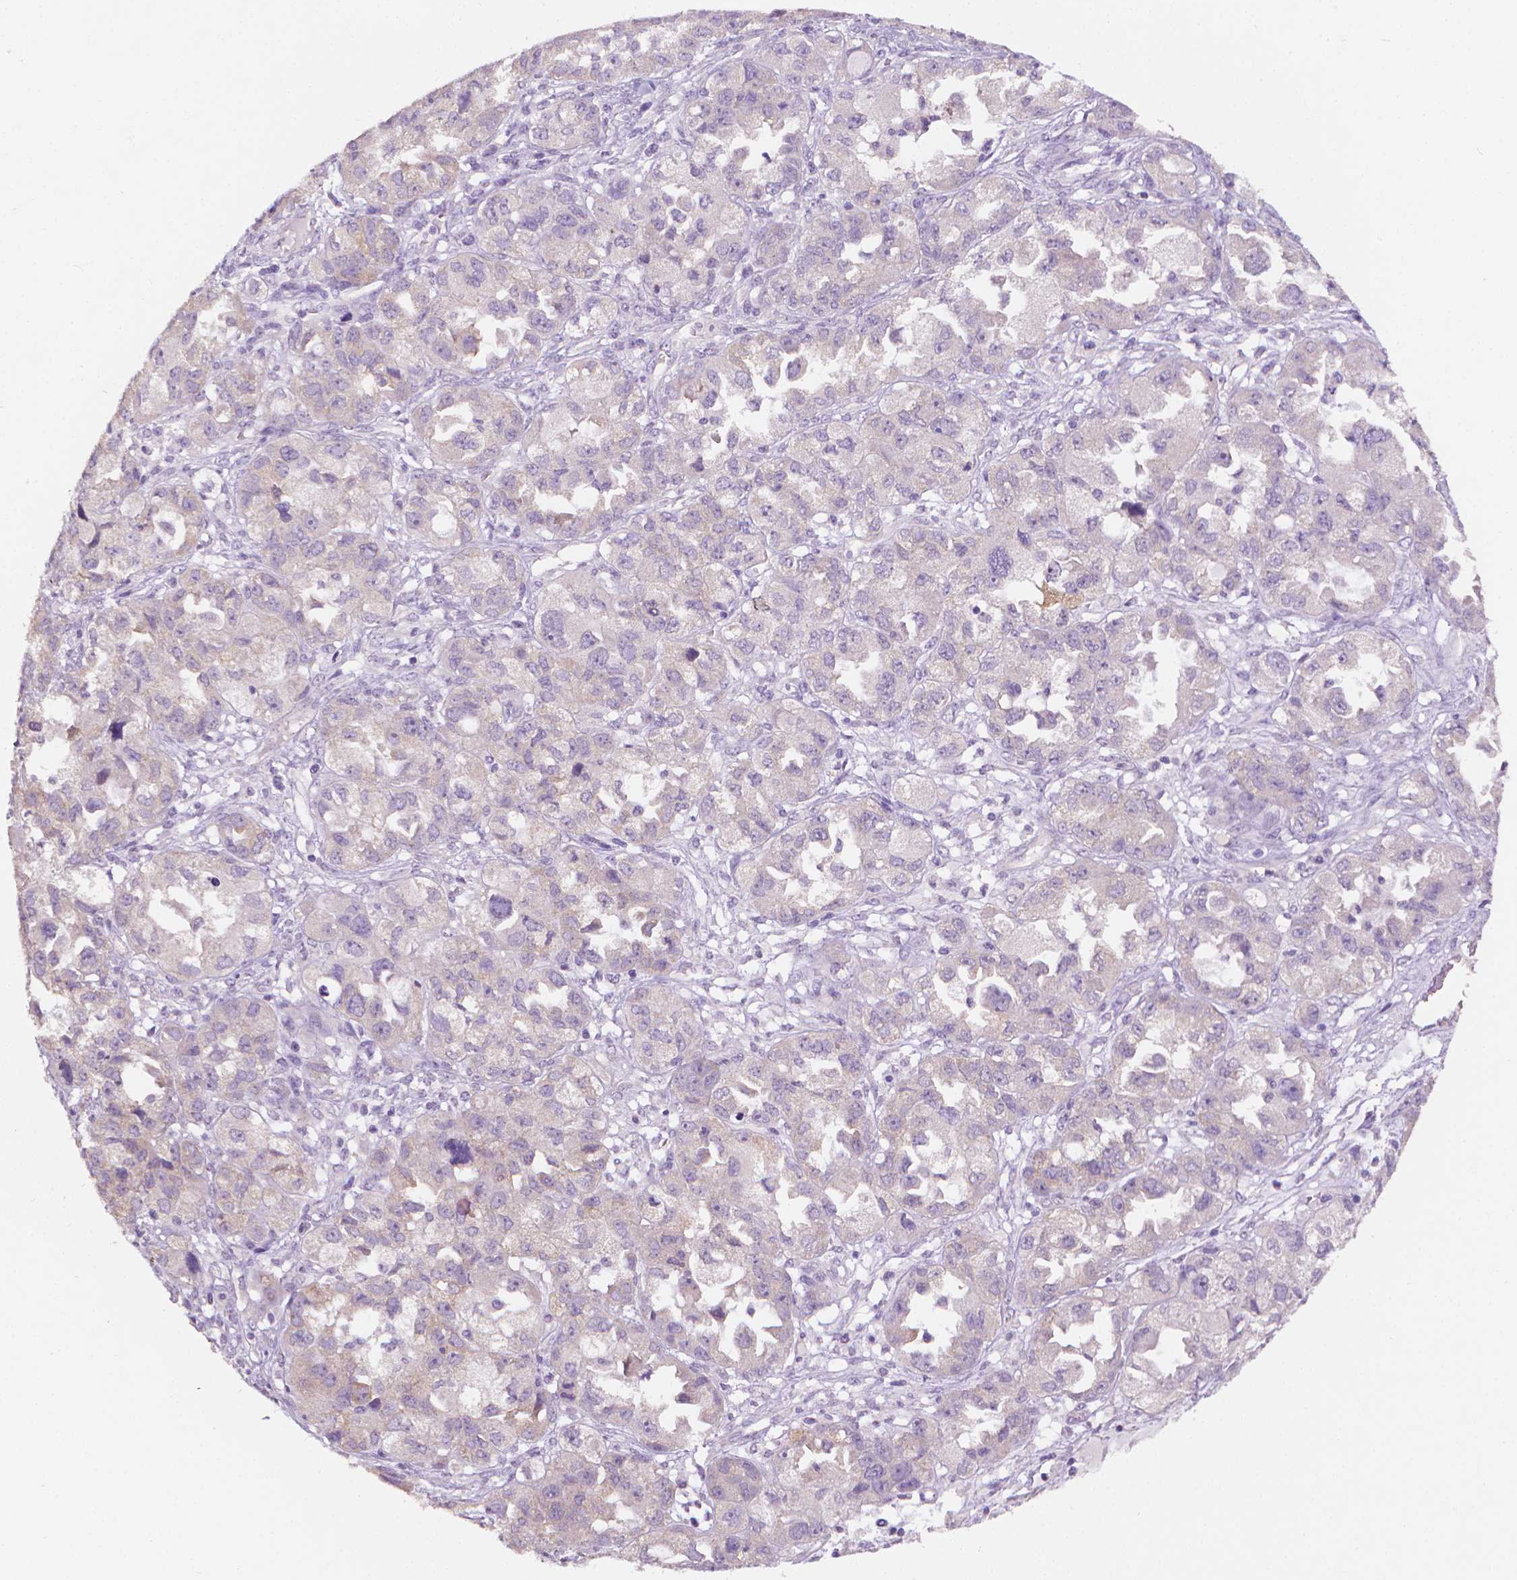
{"staining": {"intensity": "negative", "quantity": "none", "location": "none"}, "tissue": "ovarian cancer", "cell_type": "Tumor cells", "image_type": "cancer", "snomed": [{"axis": "morphology", "description": "Cystadenocarcinoma, serous, NOS"}, {"axis": "topography", "description": "Ovary"}], "caption": "Serous cystadenocarcinoma (ovarian) was stained to show a protein in brown. There is no significant expression in tumor cells. Nuclei are stained in blue.", "gene": "FASN", "patient": {"sex": "female", "age": 84}}